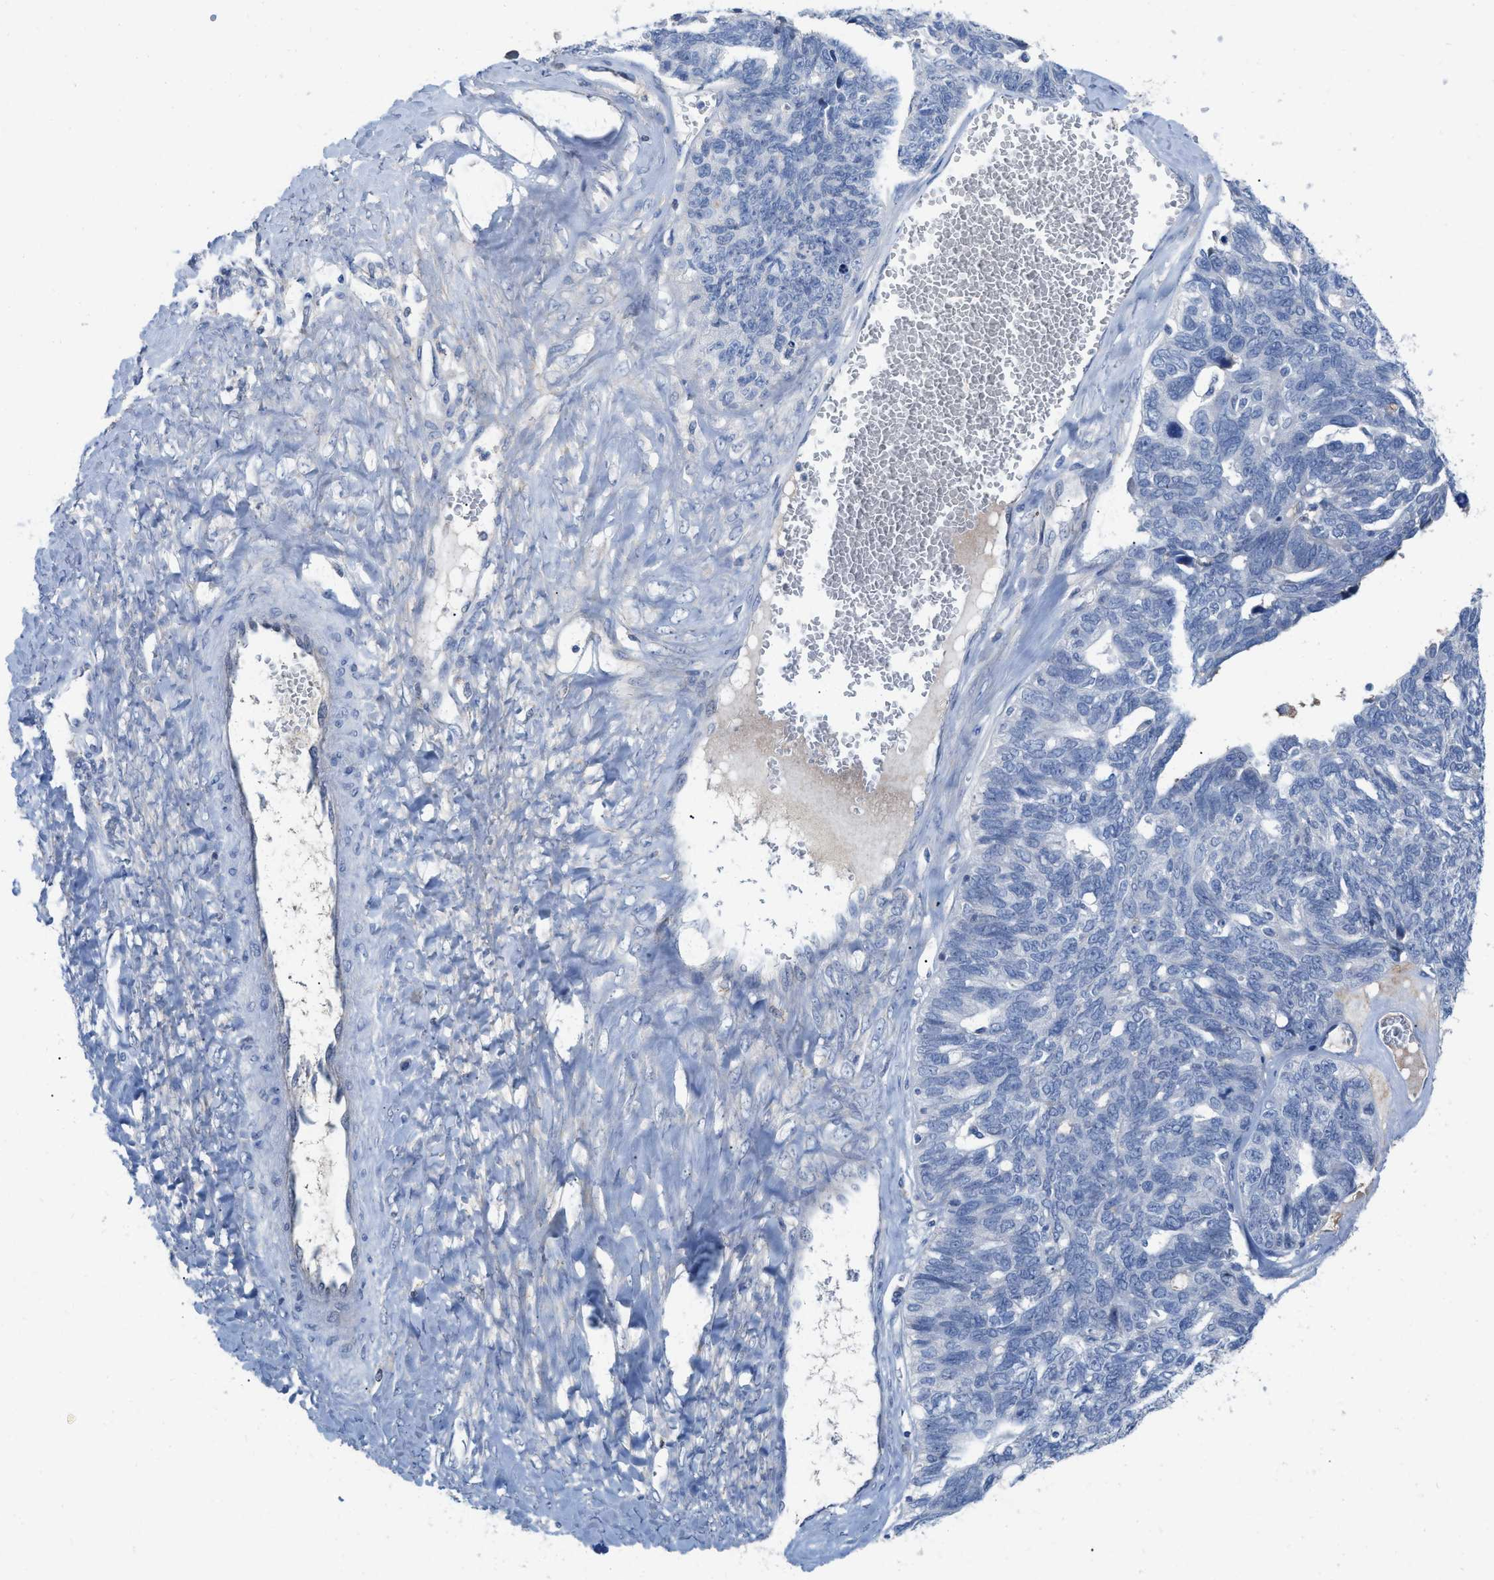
{"staining": {"intensity": "negative", "quantity": "none", "location": "none"}, "tissue": "ovarian cancer", "cell_type": "Tumor cells", "image_type": "cancer", "snomed": [{"axis": "morphology", "description": "Cystadenocarcinoma, serous, NOS"}, {"axis": "topography", "description": "Ovary"}], "caption": "Photomicrograph shows no significant protein expression in tumor cells of ovarian cancer.", "gene": "HPX", "patient": {"sex": "female", "age": 79}}